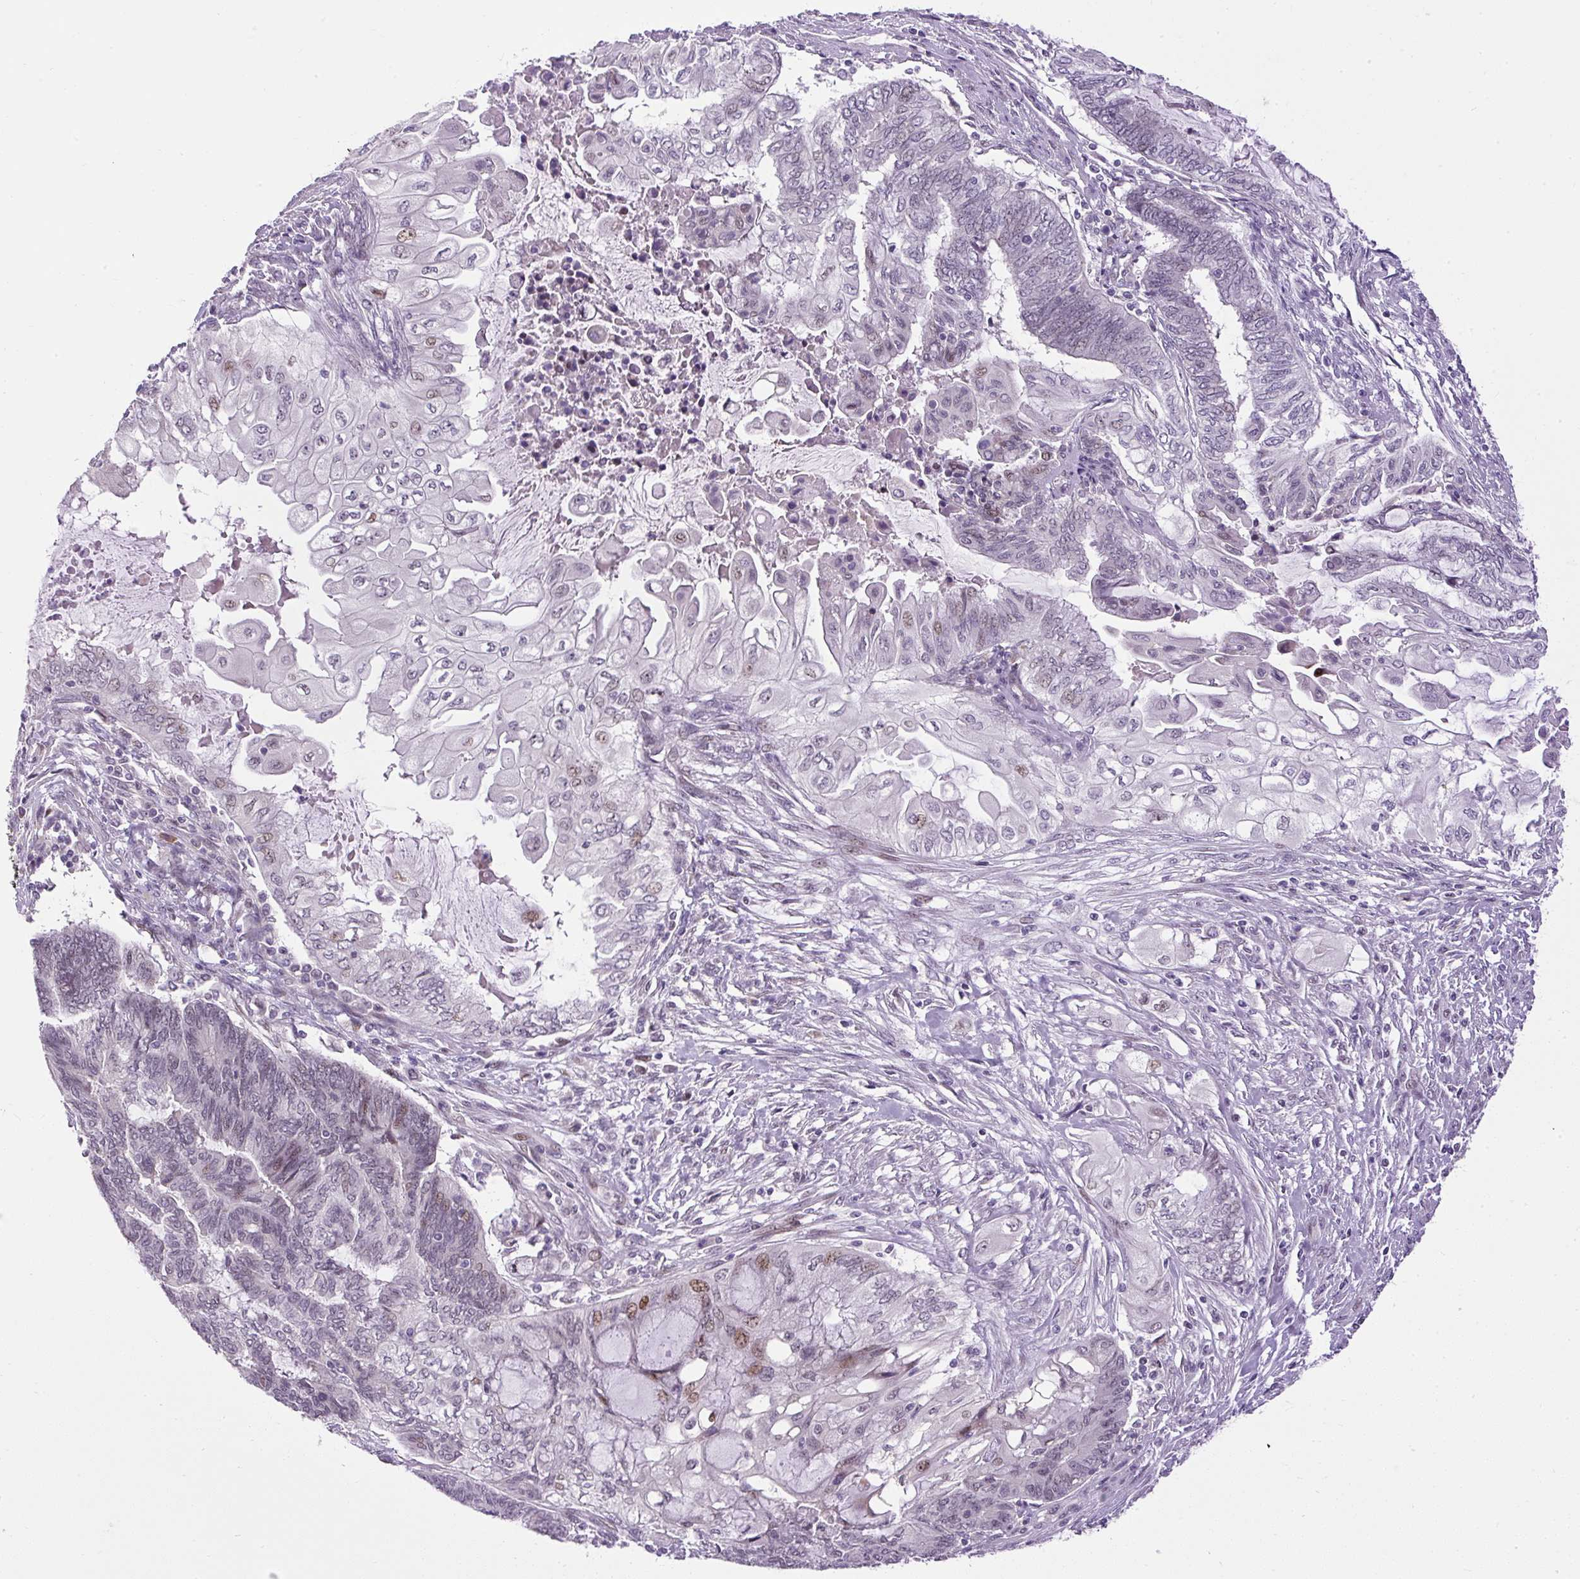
{"staining": {"intensity": "moderate", "quantity": "<25%", "location": "nuclear"}, "tissue": "endometrial cancer", "cell_type": "Tumor cells", "image_type": "cancer", "snomed": [{"axis": "morphology", "description": "Adenocarcinoma, NOS"}, {"axis": "topography", "description": "Uterus"}, {"axis": "topography", "description": "Endometrium"}], "caption": "Human adenocarcinoma (endometrial) stained with a protein marker shows moderate staining in tumor cells.", "gene": "ARHGEF18", "patient": {"sex": "female", "age": 70}}